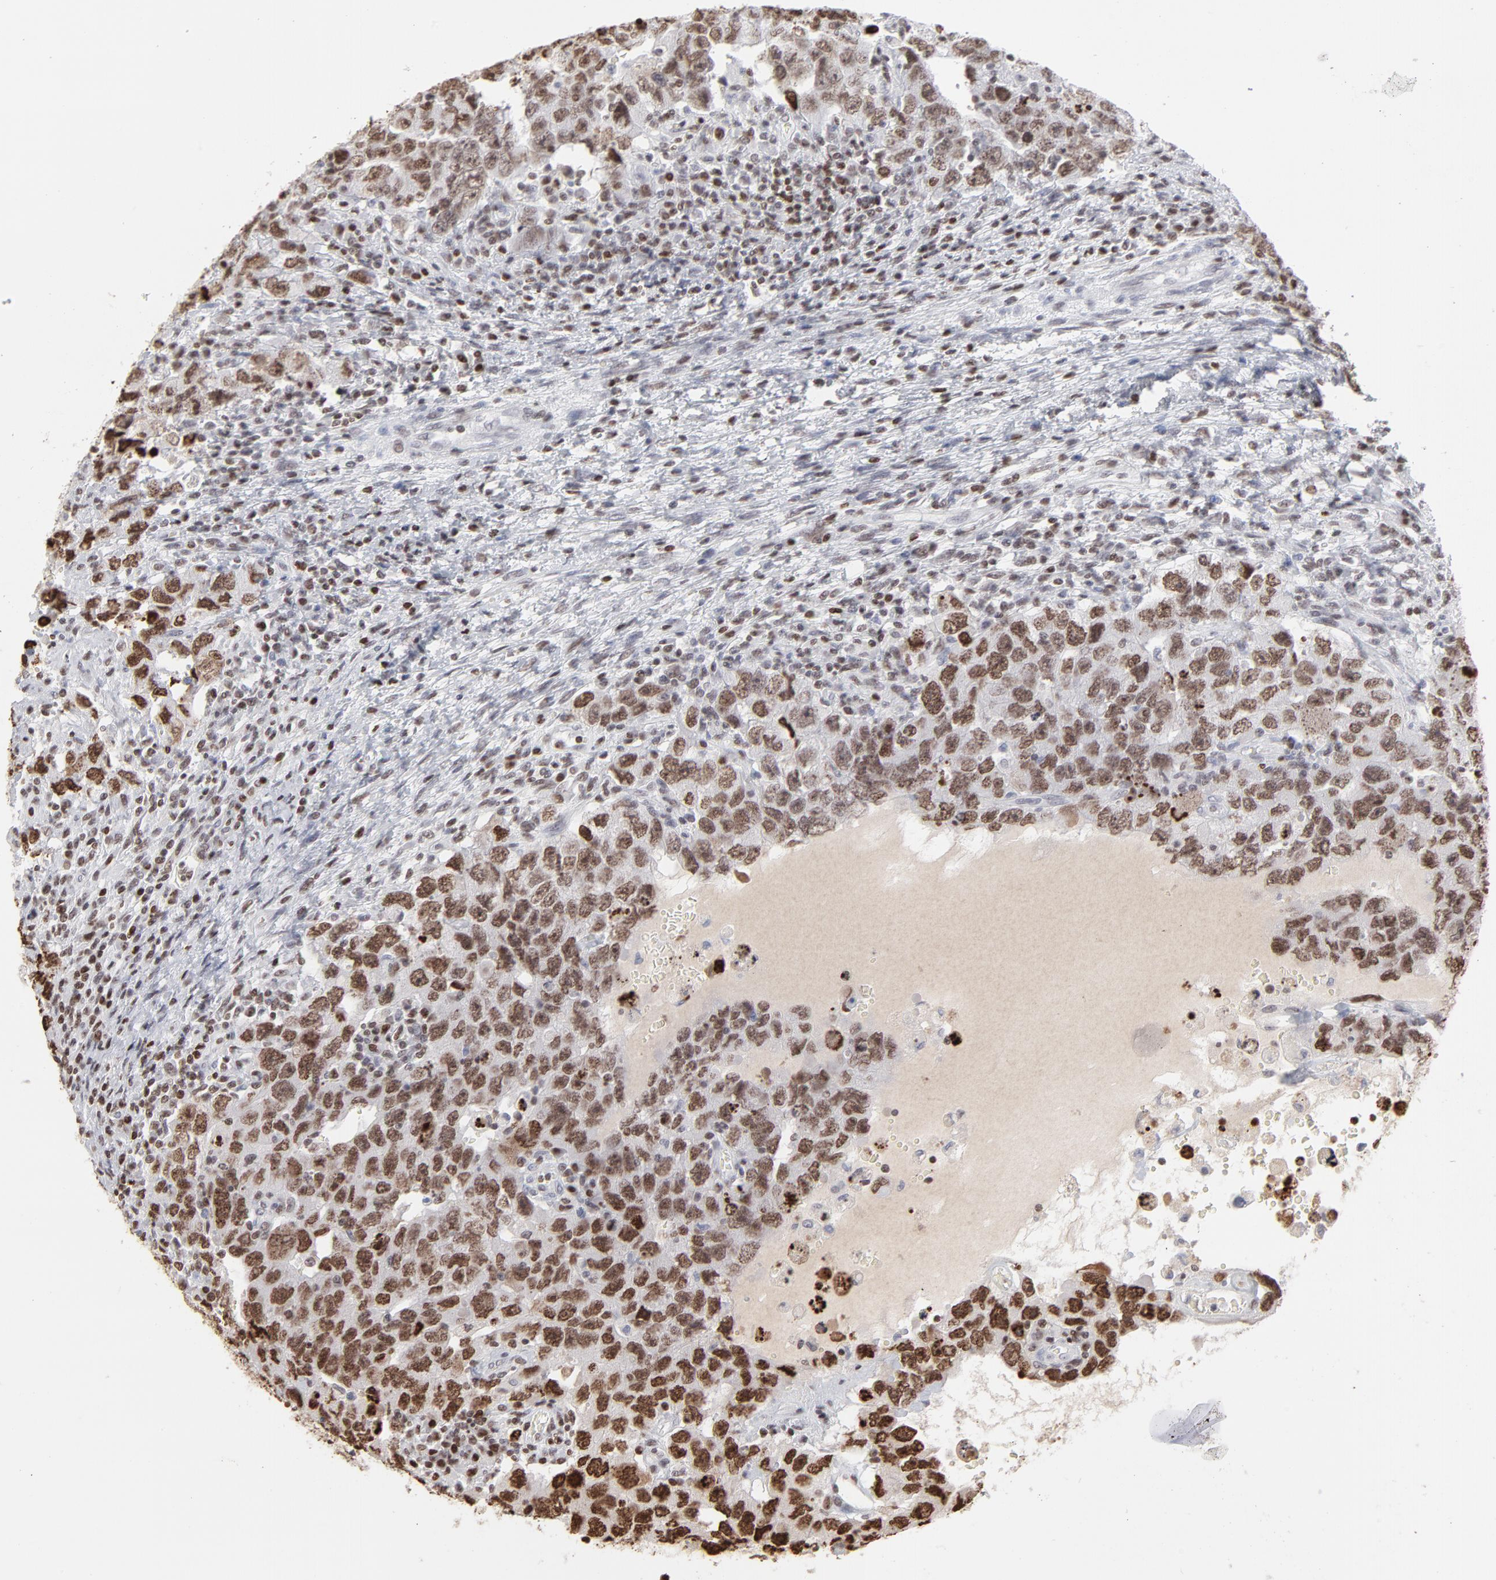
{"staining": {"intensity": "strong", "quantity": ">75%", "location": "nuclear"}, "tissue": "testis cancer", "cell_type": "Tumor cells", "image_type": "cancer", "snomed": [{"axis": "morphology", "description": "Carcinoma, Embryonal, NOS"}, {"axis": "topography", "description": "Testis"}], "caption": "A histopathology image of human testis cancer stained for a protein demonstrates strong nuclear brown staining in tumor cells. The protein of interest is stained brown, and the nuclei are stained in blue (DAB IHC with brightfield microscopy, high magnification).", "gene": "PARP1", "patient": {"sex": "male", "age": 26}}